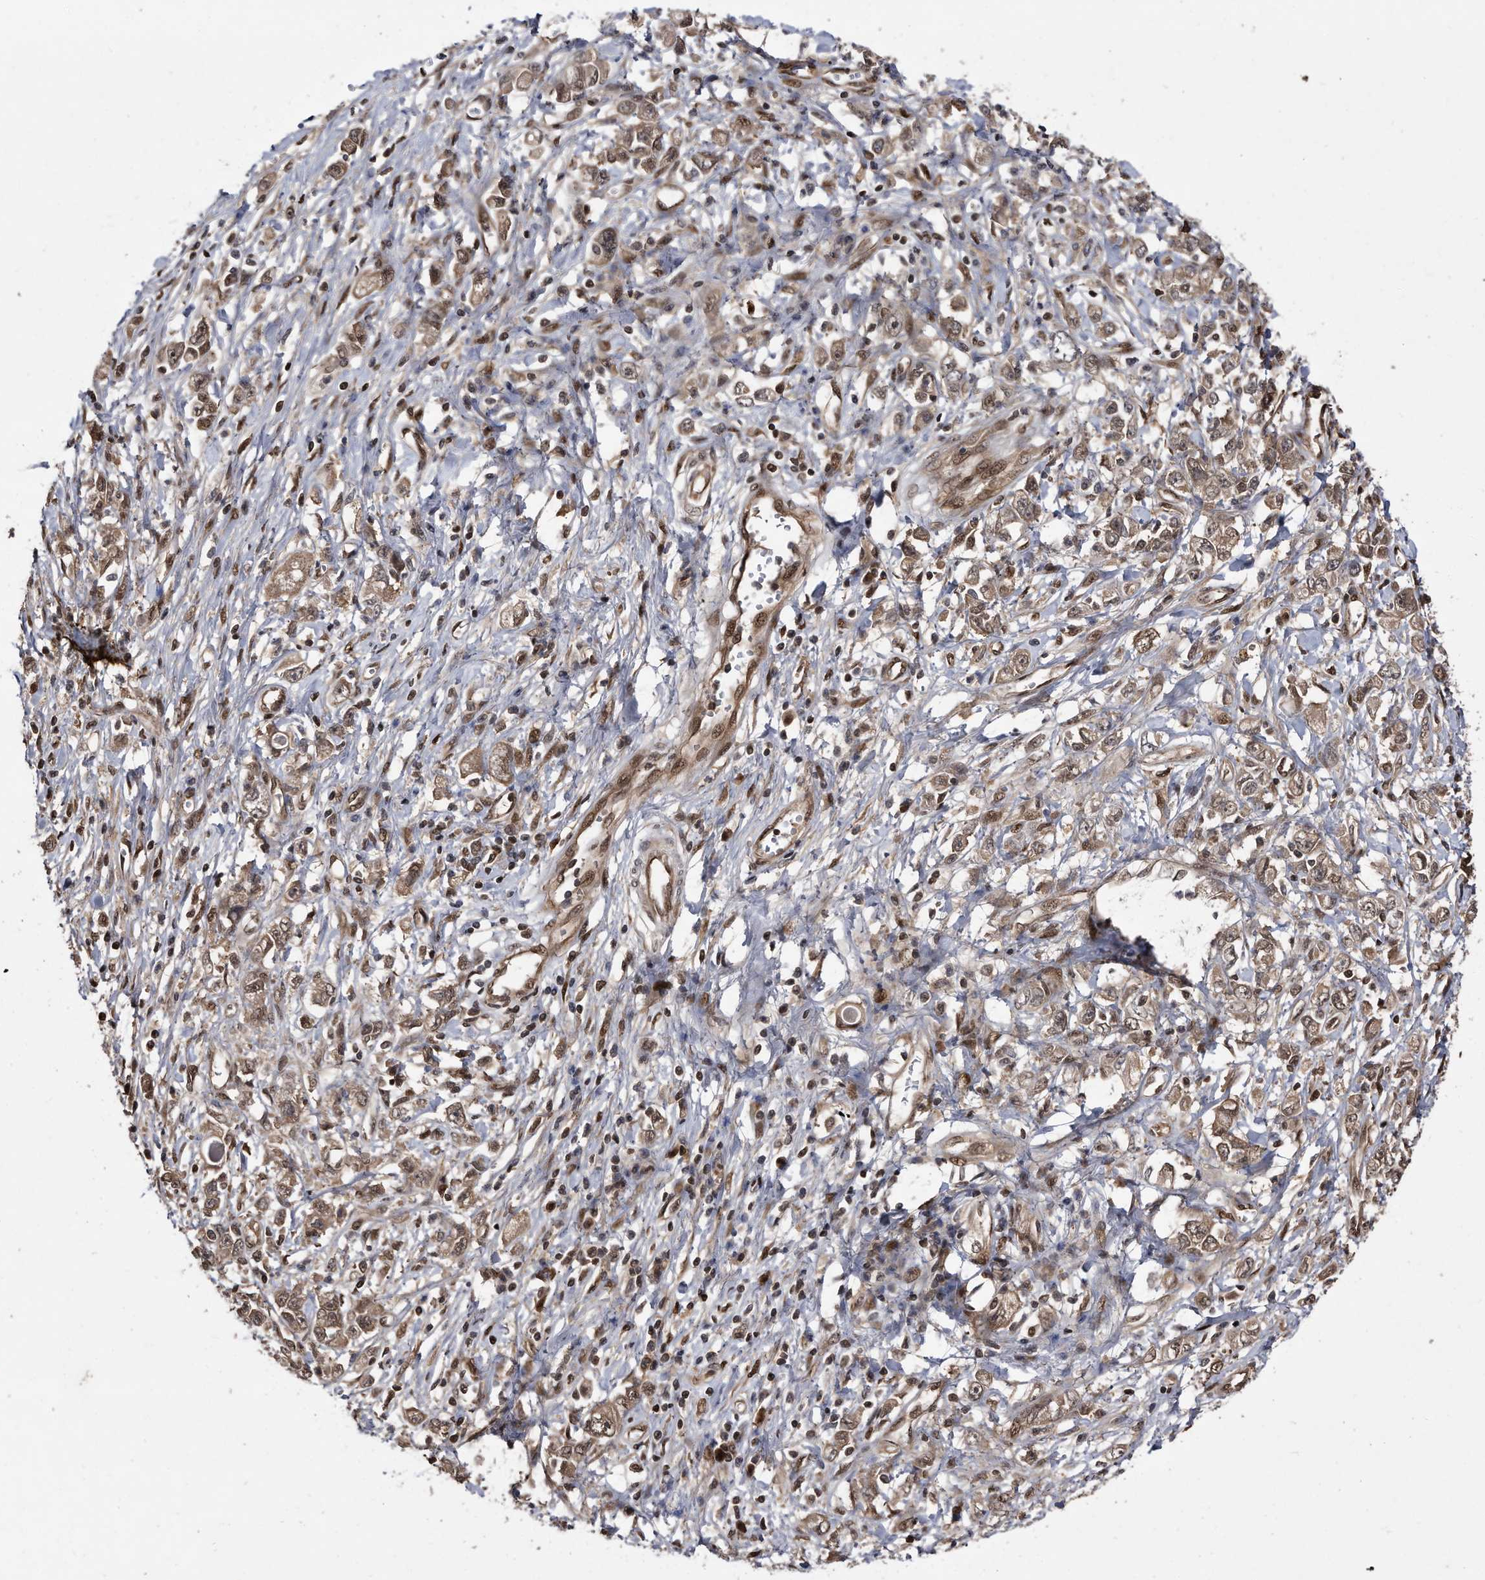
{"staining": {"intensity": "moderate", "quantity": ">75%", "location": "cytoplasmic/membranous,nuclear"}, "tissue": "stomach cancer", "cell_type": "Tumor cells", "image_type": "cancer", "snomed": [{"axis": "morphology", "description": "Adenocarcinoma, NOS"}, {"axis": "topography", "description": "Stomach"}], "caption": "A high-resolution micrograph shows IHC staining of stomach adenocarcinoma, which displays moderate cytoplasmic/membranous and nuclear expression in approximately >75% of tumor cells.", "gene": "RAD23B", "patient": {"sex": "female", "age": 76}}